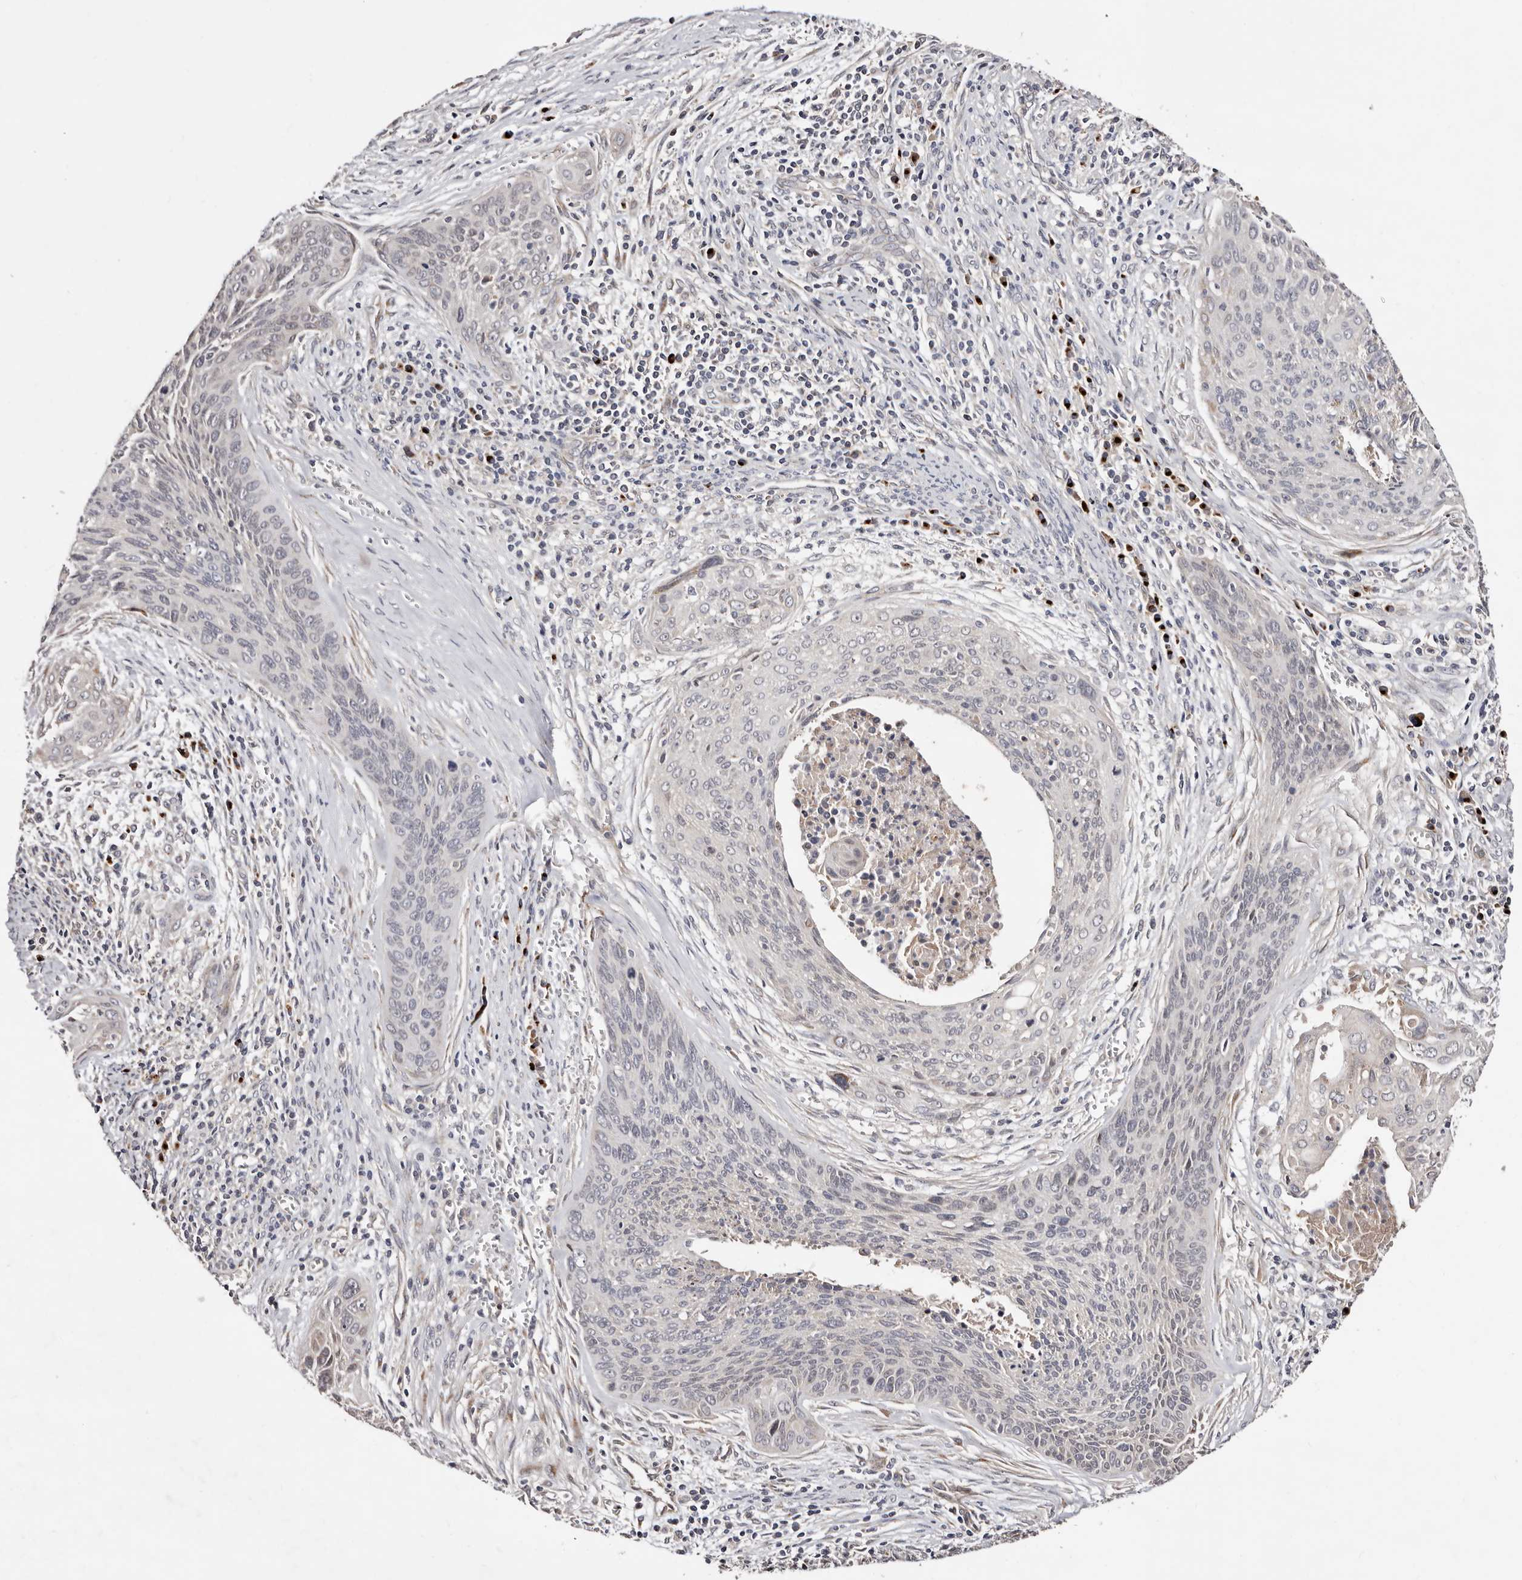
{"staining": {"intensity": "weak", "quantity": "<25%", "location": "cytoplasmic/membranous"}, "tissue": "cervical cancer", "cell_type": "Tumor cells", "image_type": "cancer", "snomed": [{"axis": "morphology", "description": "Squamous cell carcinoma, NOS"}, {"axis": "topography", "description": "Cervix"}], "caption": "Micrograph shows no significant protein expression in tumor cells of cervical cancer.", "gene": "DACT2", "patient": {"sex": "female", "age": 55}}